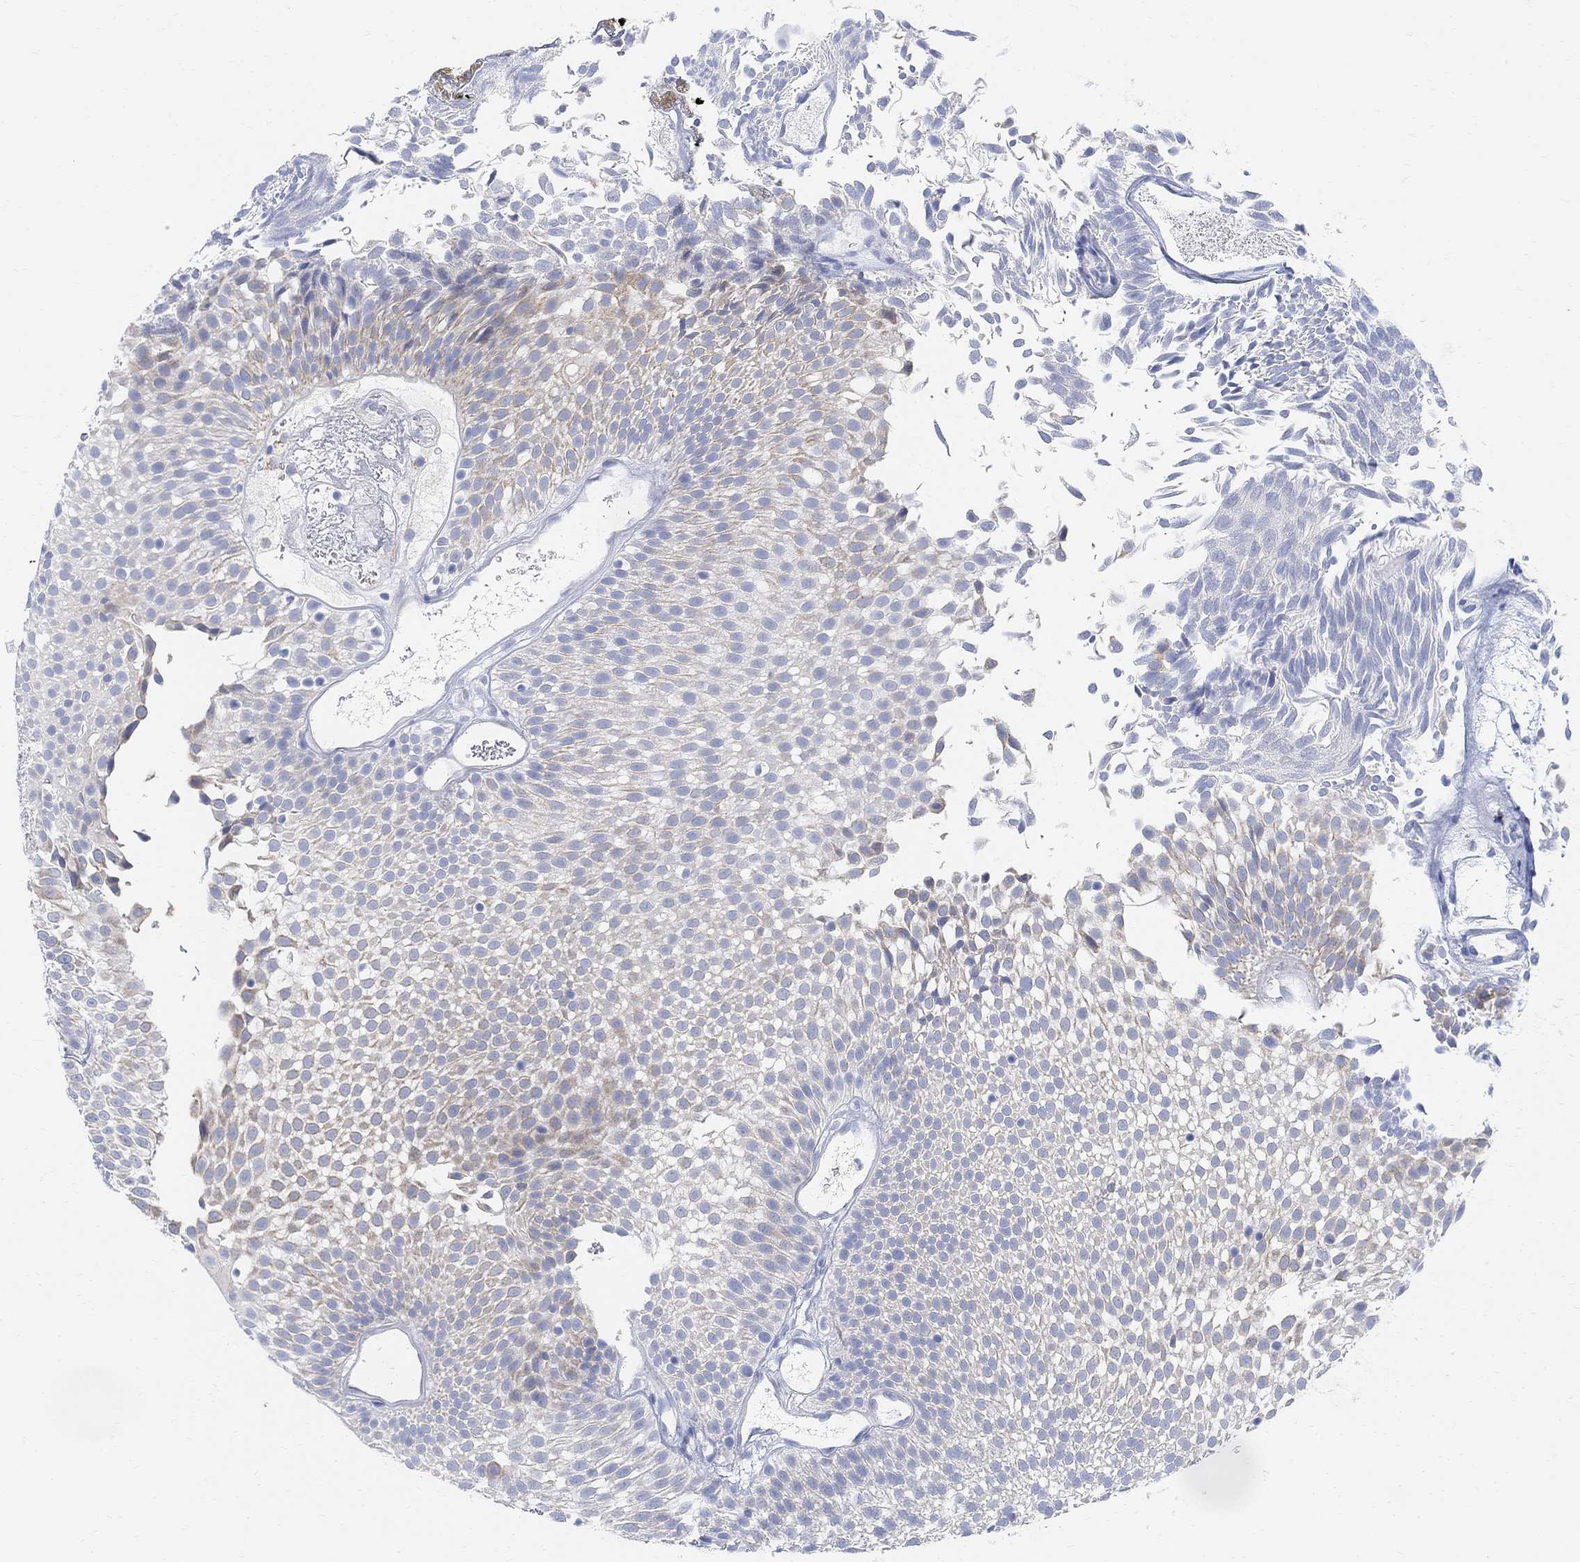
{"staining": {"intensity": "weak", "quantity": "<25%", "location": "cytoplasmic/membranous"}, "tissue": "urothelial cancer", "cell_type": "Tumor cells", "image_type": "cancer", "snomed": [{"axis": "morphology", "description": "Urothelial carcinoma, Low grade"}, {"axis": "topography", "description": "Urinary bladder"}], "caption": "This is an immunohistochemistry (IHC) image of human urothelial cancer. There is no staining in tumor cells.", "gene": "RETNLB", "patient": {"sex": "male", "age": 52}}